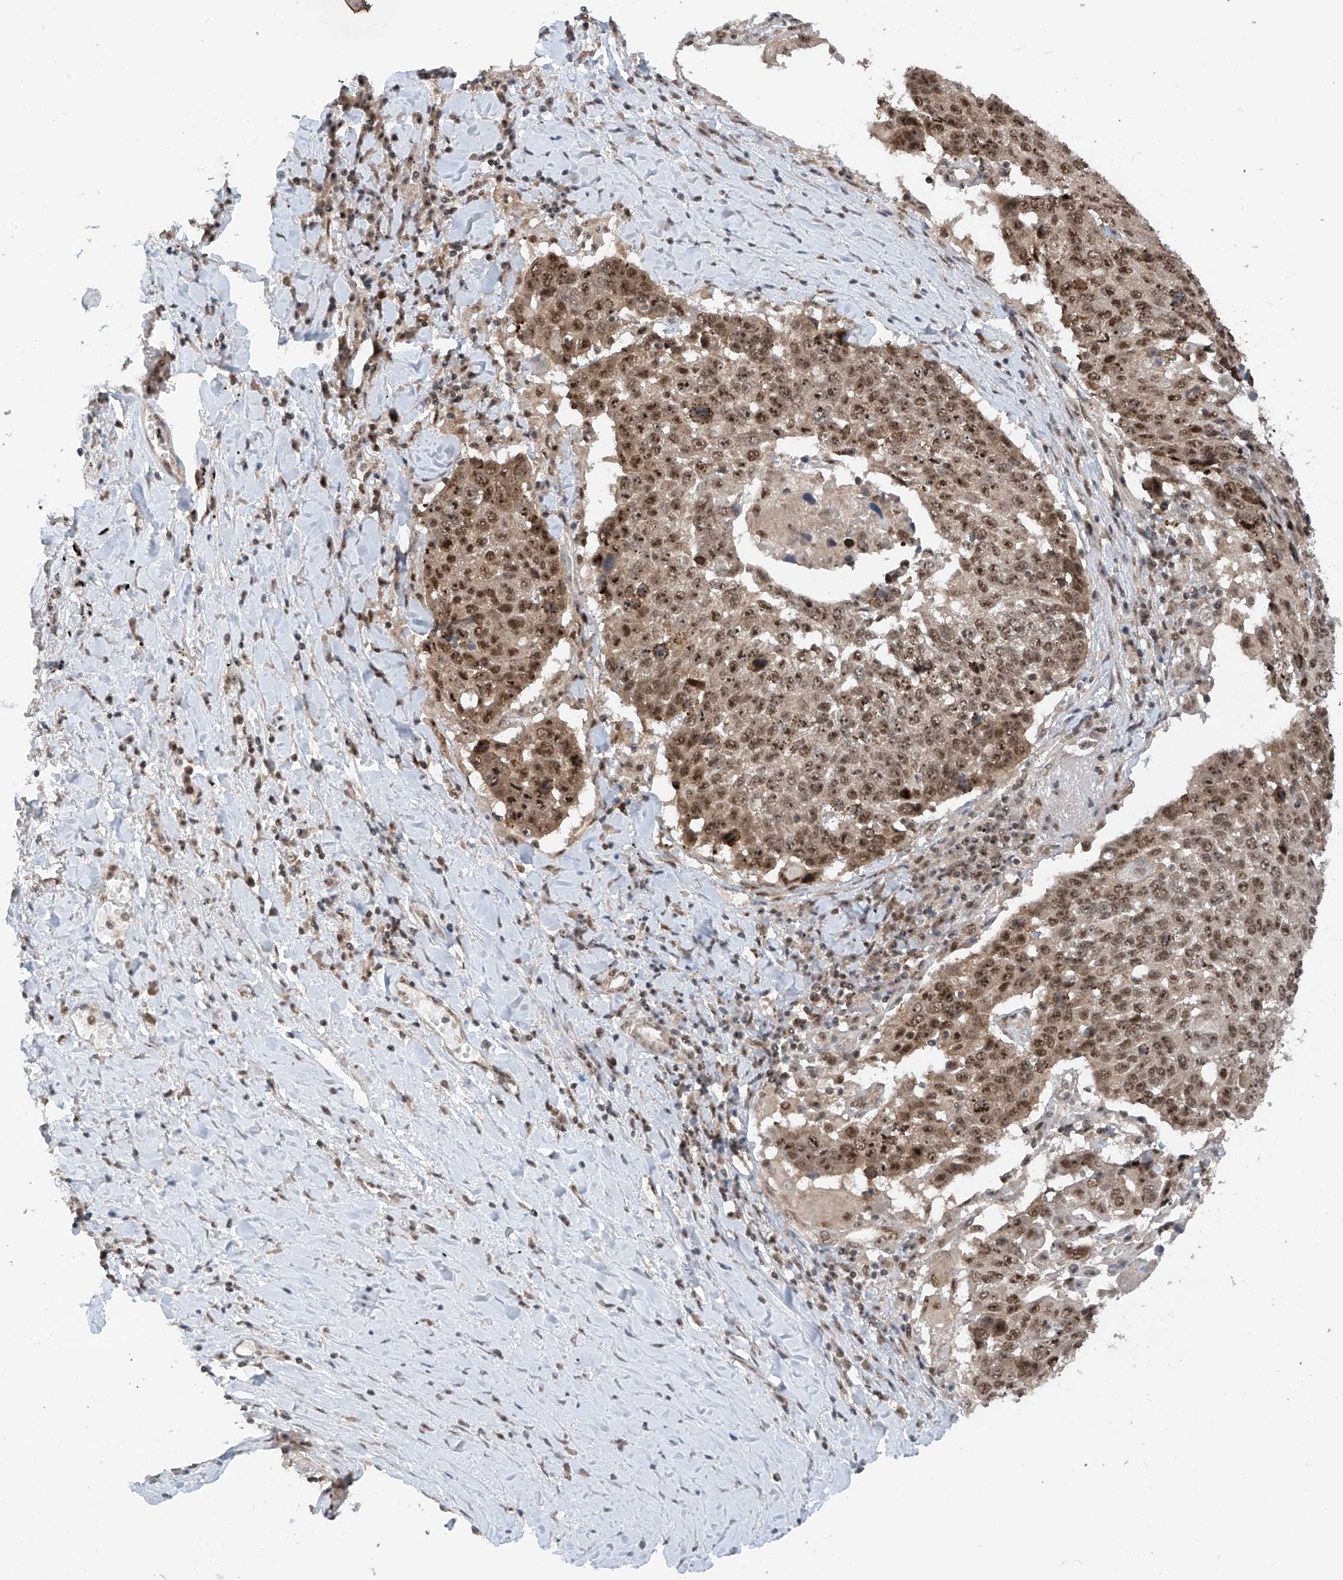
{"staining": {"intensity": "moderate", "quantity": ">75%", "location": "nuclear"}, "tissue": "lung cancer", "cell_type": "Tumor cells", "image_type": "cancer", "snomed": [{"axis": "morphology", "description": "Squamous cell carcinoma, NOS"}, {"axis": "topography", "description": "Lung"}], "caption": "This photomicrograph displays IHC staining of human lung squamous cell carcinoma, with medium moderate nuclear positivity in about >75% of tumor cells.", "gene": "RPAIN", "patient": {"sex": "male", "age": 66}}